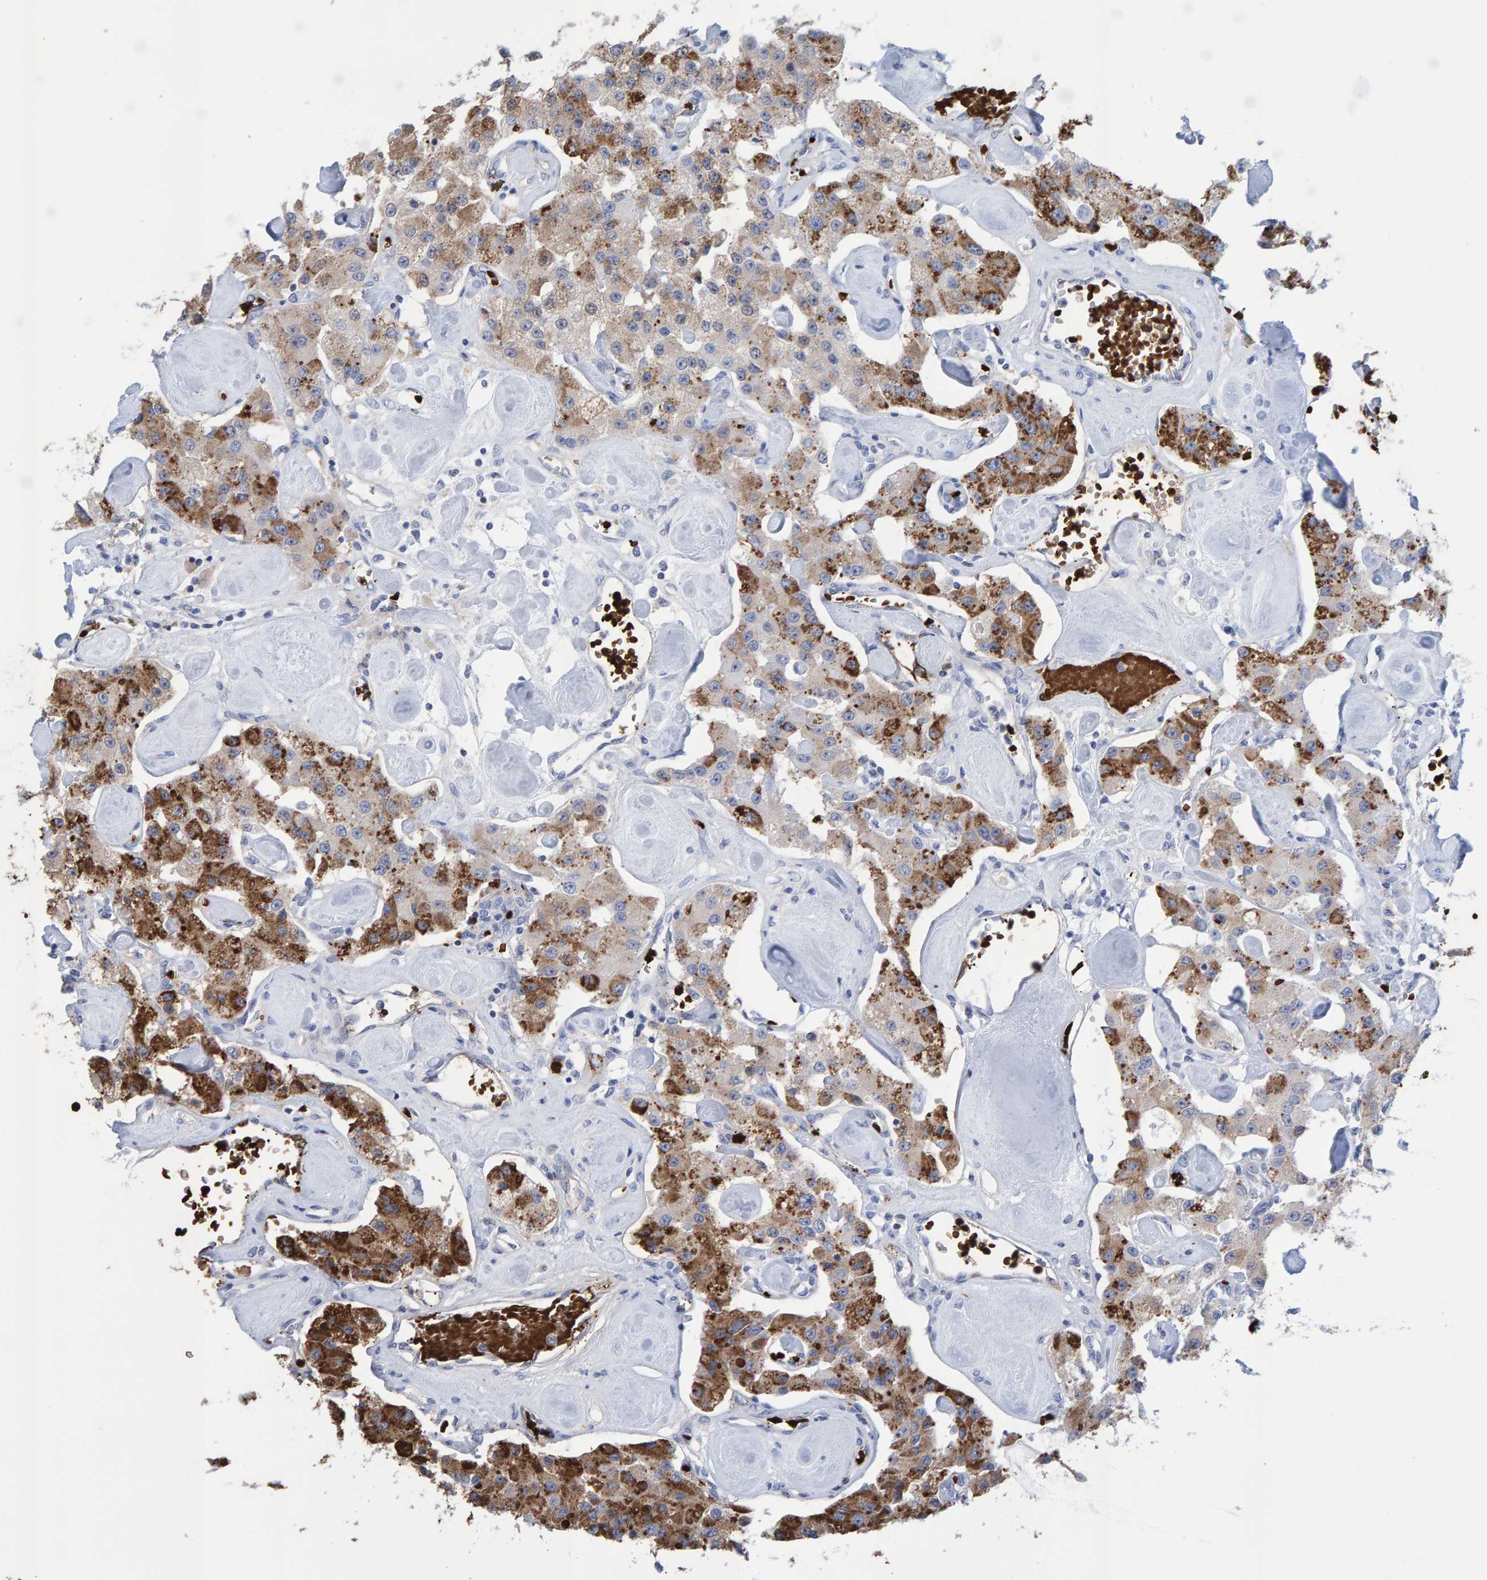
{"staining": {"intensity": "moderate", "quantity": "25%-75%", "location": "cytoplasmic/membranous"}, "tissue": "carcinoid", "cell_type": "Tumor cells", "image_type": "cancer", "snomed": [{"axis": "morphology", "description": "Carcinoid, malignant, NOS"}, {"axis": "topography", "description": "Pancreas"}], "caption": "Immunohistochemistry (DAB (3,3'-diaminobenzidine)) staining of carcinoid displays moderate cytoplasmic/membranous protein expression in approximately 25%-75% of tumor cells.", "gene": "VPS9D1", "patient": {"sex": "male", "age": 41}}